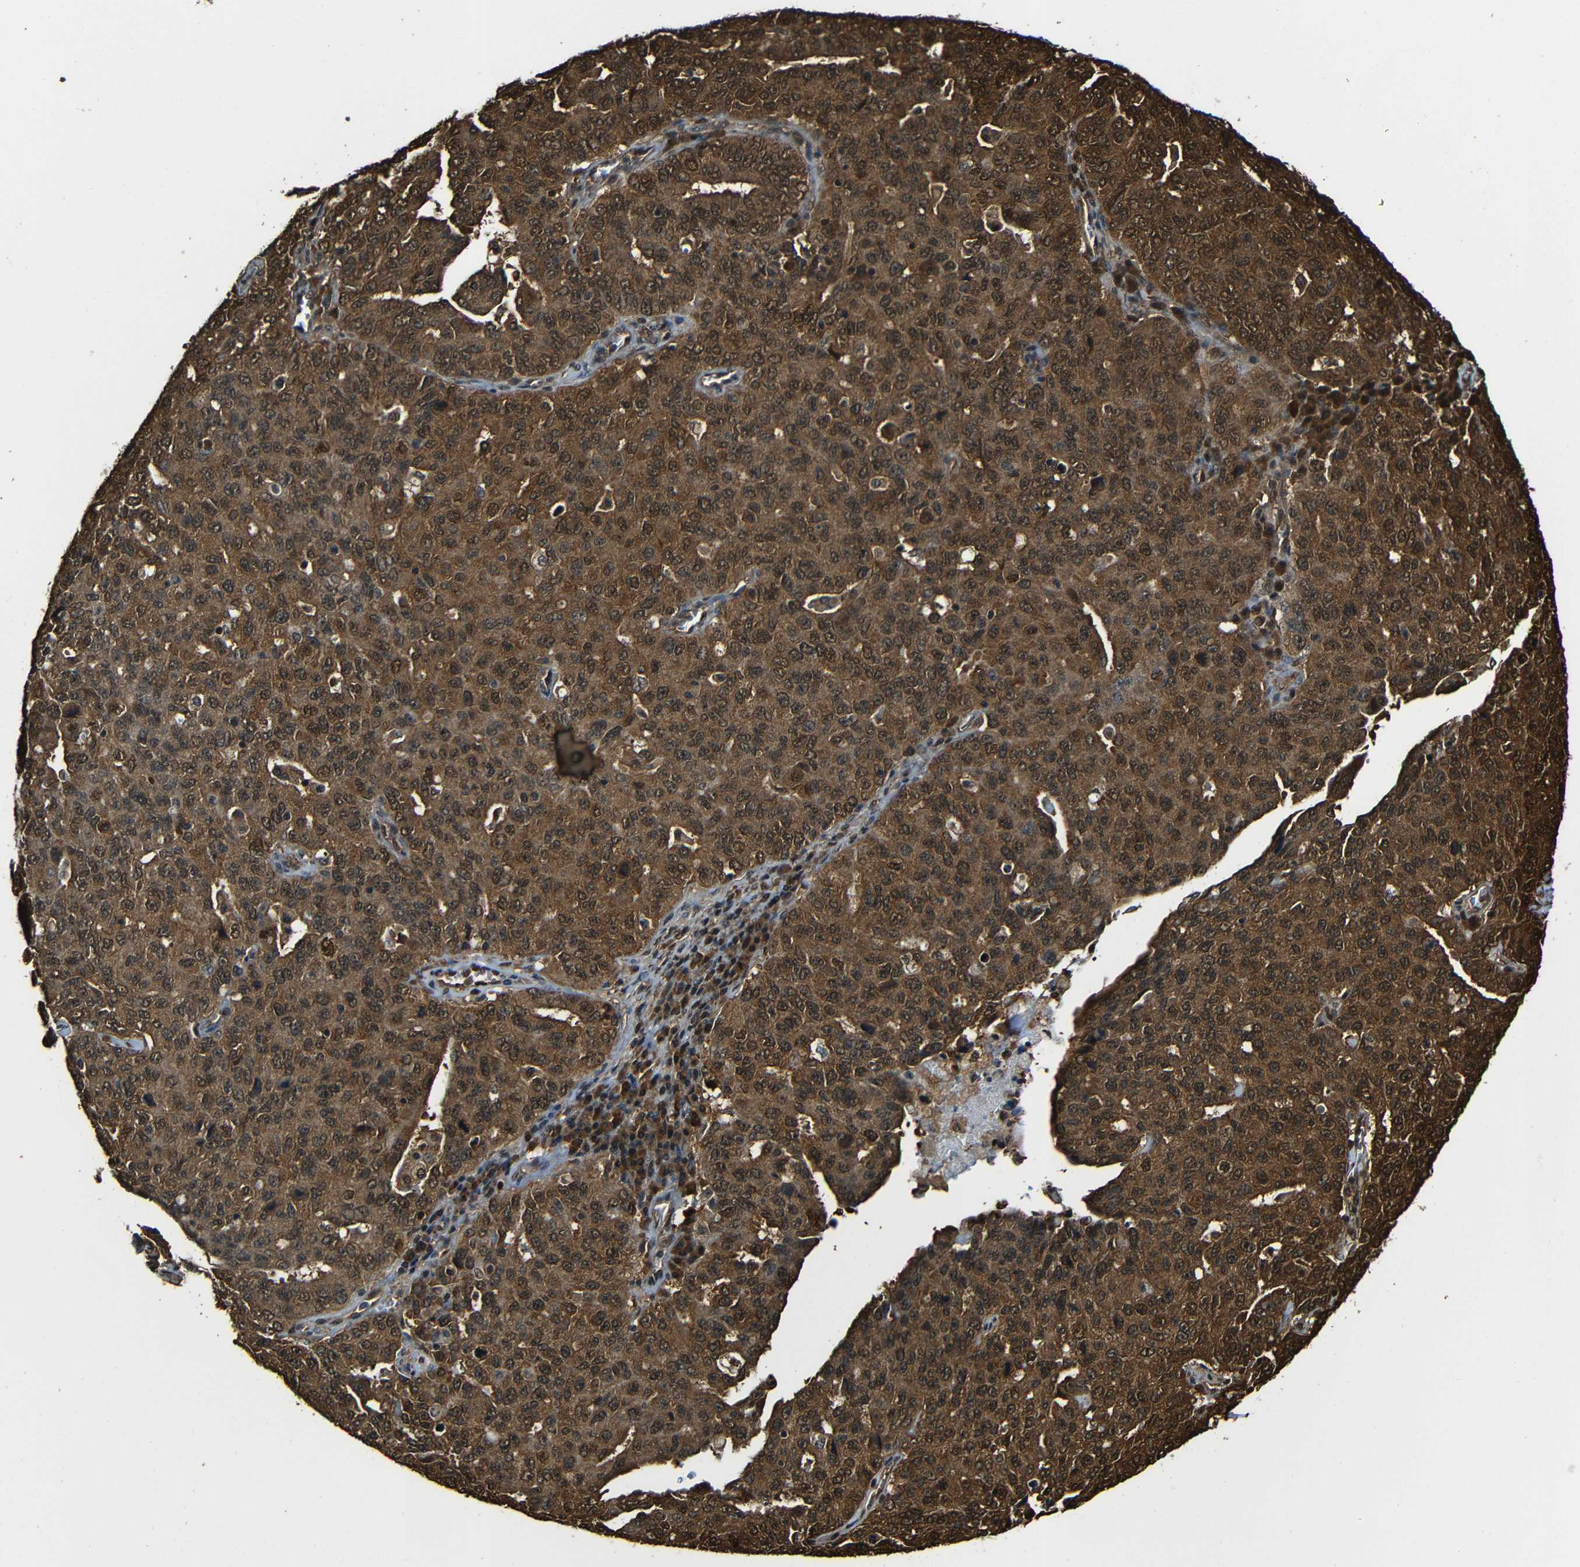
{"staining": {"intensity": "strong", "quantity": ">75%", "location": "cytoplasmic/membranous,nuclear"}, "tissue": "ovarian cancer", "cell_type": "Tumor cells", "image_type": "cancer", "snomed": [{"axis": "morphology", "description": "Carcinoma, endometroid"}, {"axis": "topography", "description": "Ovary"}], "caption": "Human ovarian endometroid carcinoma stained with a protein marker shows strong staining in tumor cells.", "gene": "VCP", "patient": {"sex": "female", "age": 62}}